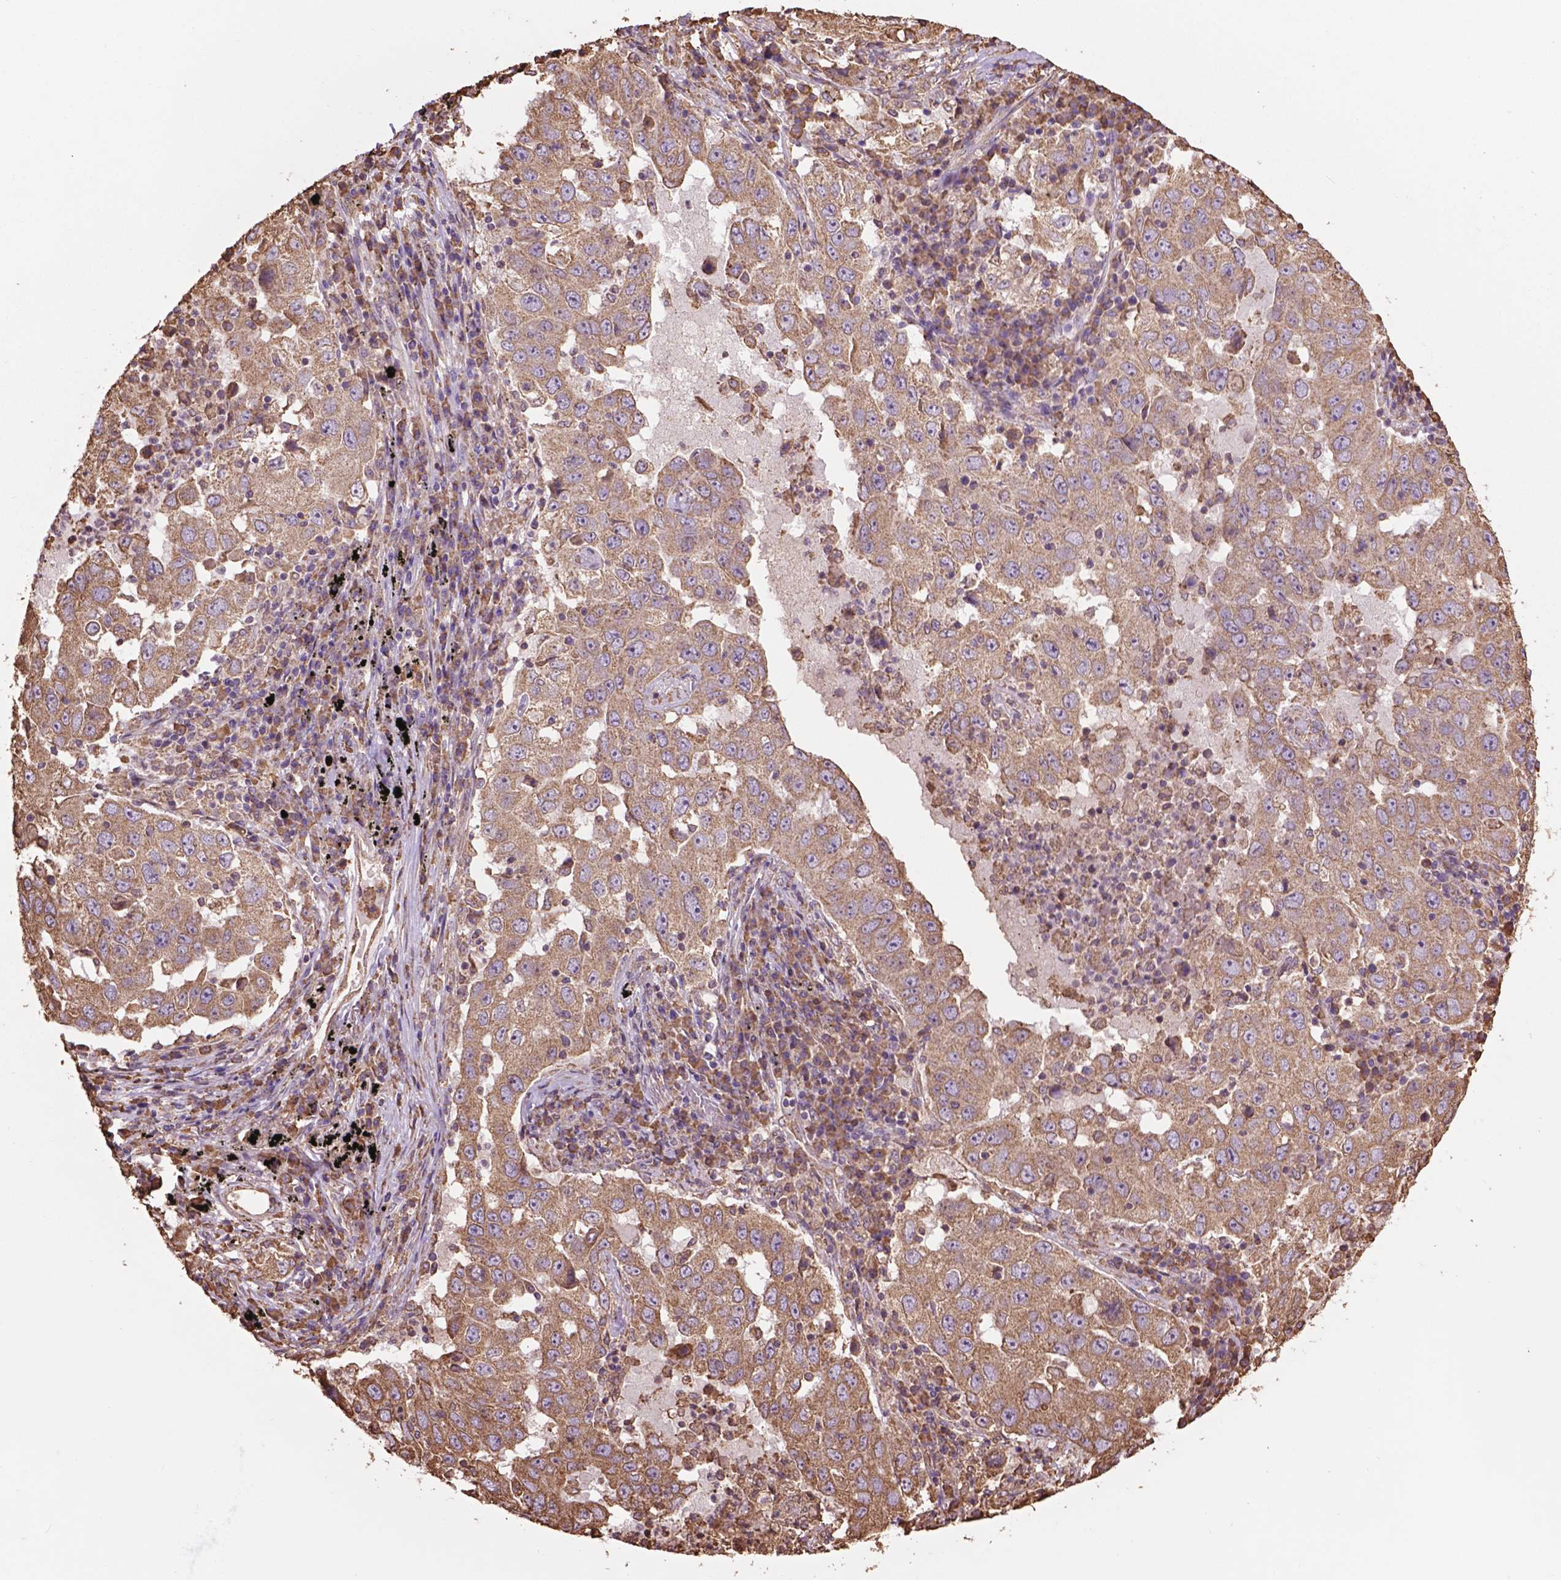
{"staining": {"intensity": "moderate", "quantity": ">75%", "location": "cytoplasmic/membranous"}, "tissue": "lung cancer", "cell_type": "Tumor cells", "image_type": "cancer", "snomed": [{"axis": "morphology", "description": "Adenocarcinoma, NOS"}, {"axis": "topography", "description": "Lung"}], "caption": "This is an image of immunohistochemistry (IHC) staining of lung cancer (adenocarcinoma), which shows moderate expression in the cytoplasmic/membranous of tumor cells.", "gene": "PPP2R5E", "patient": {"sex": "male", "age": 73}}